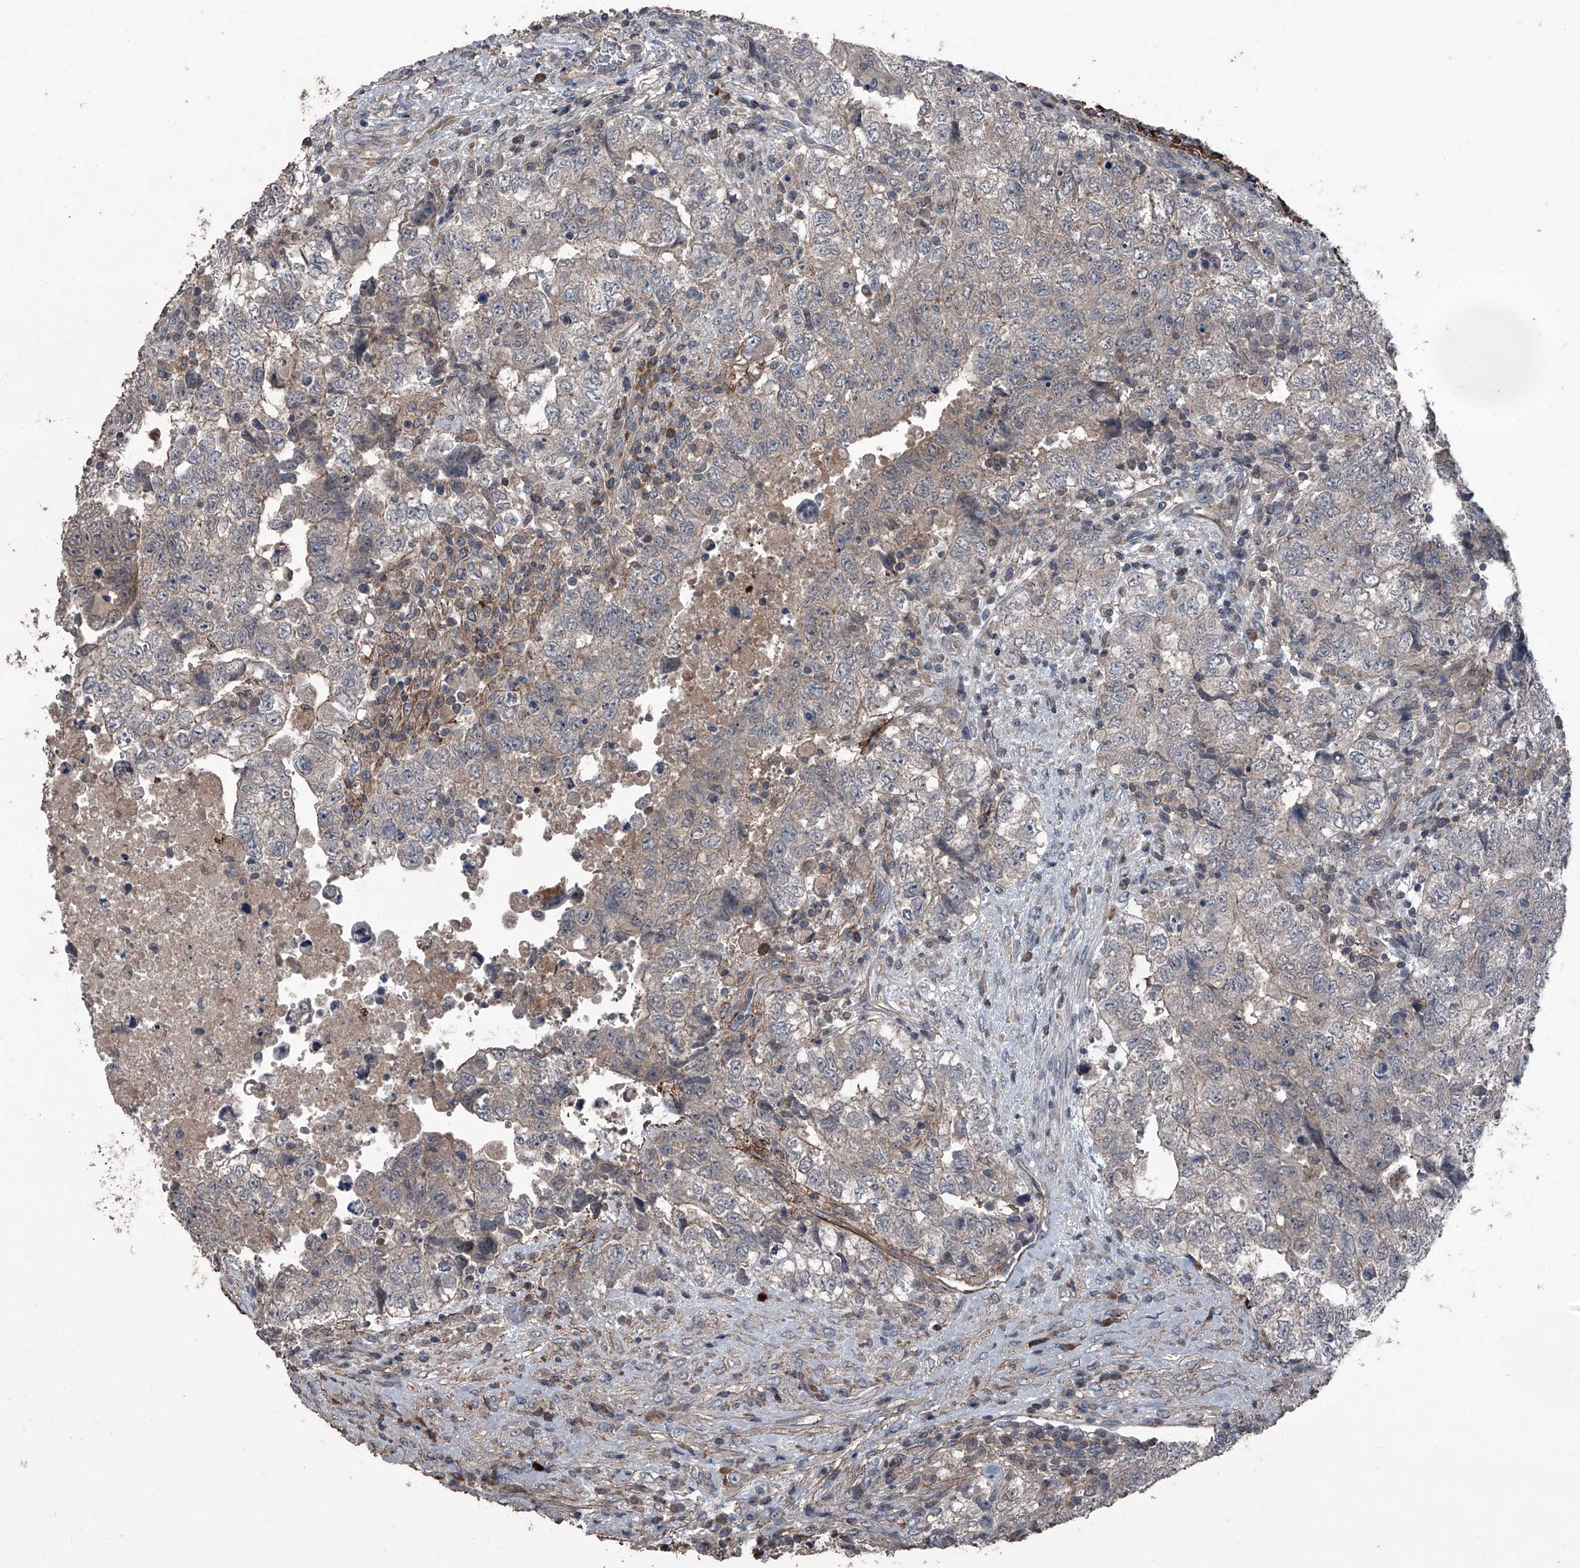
{"staining": {"intensity": "weak", "quantity": "<25%", "location": "cytoplasmic/membranous"}, "tissue": "testis cancer", "cell_type": "Tumor cells", "image_type": "cancer", "snomed": [{"axis": "morphology", "description": "Carcinoma, Embryonal, NOS"}, {"axis": "topography", "description": "Testis"}], "caption": "The image exhibits no staining of tumor cells in testis embryonal carcinoma.", "gene": "OARD1", "patient": {"sex": "male", "age": 37}}